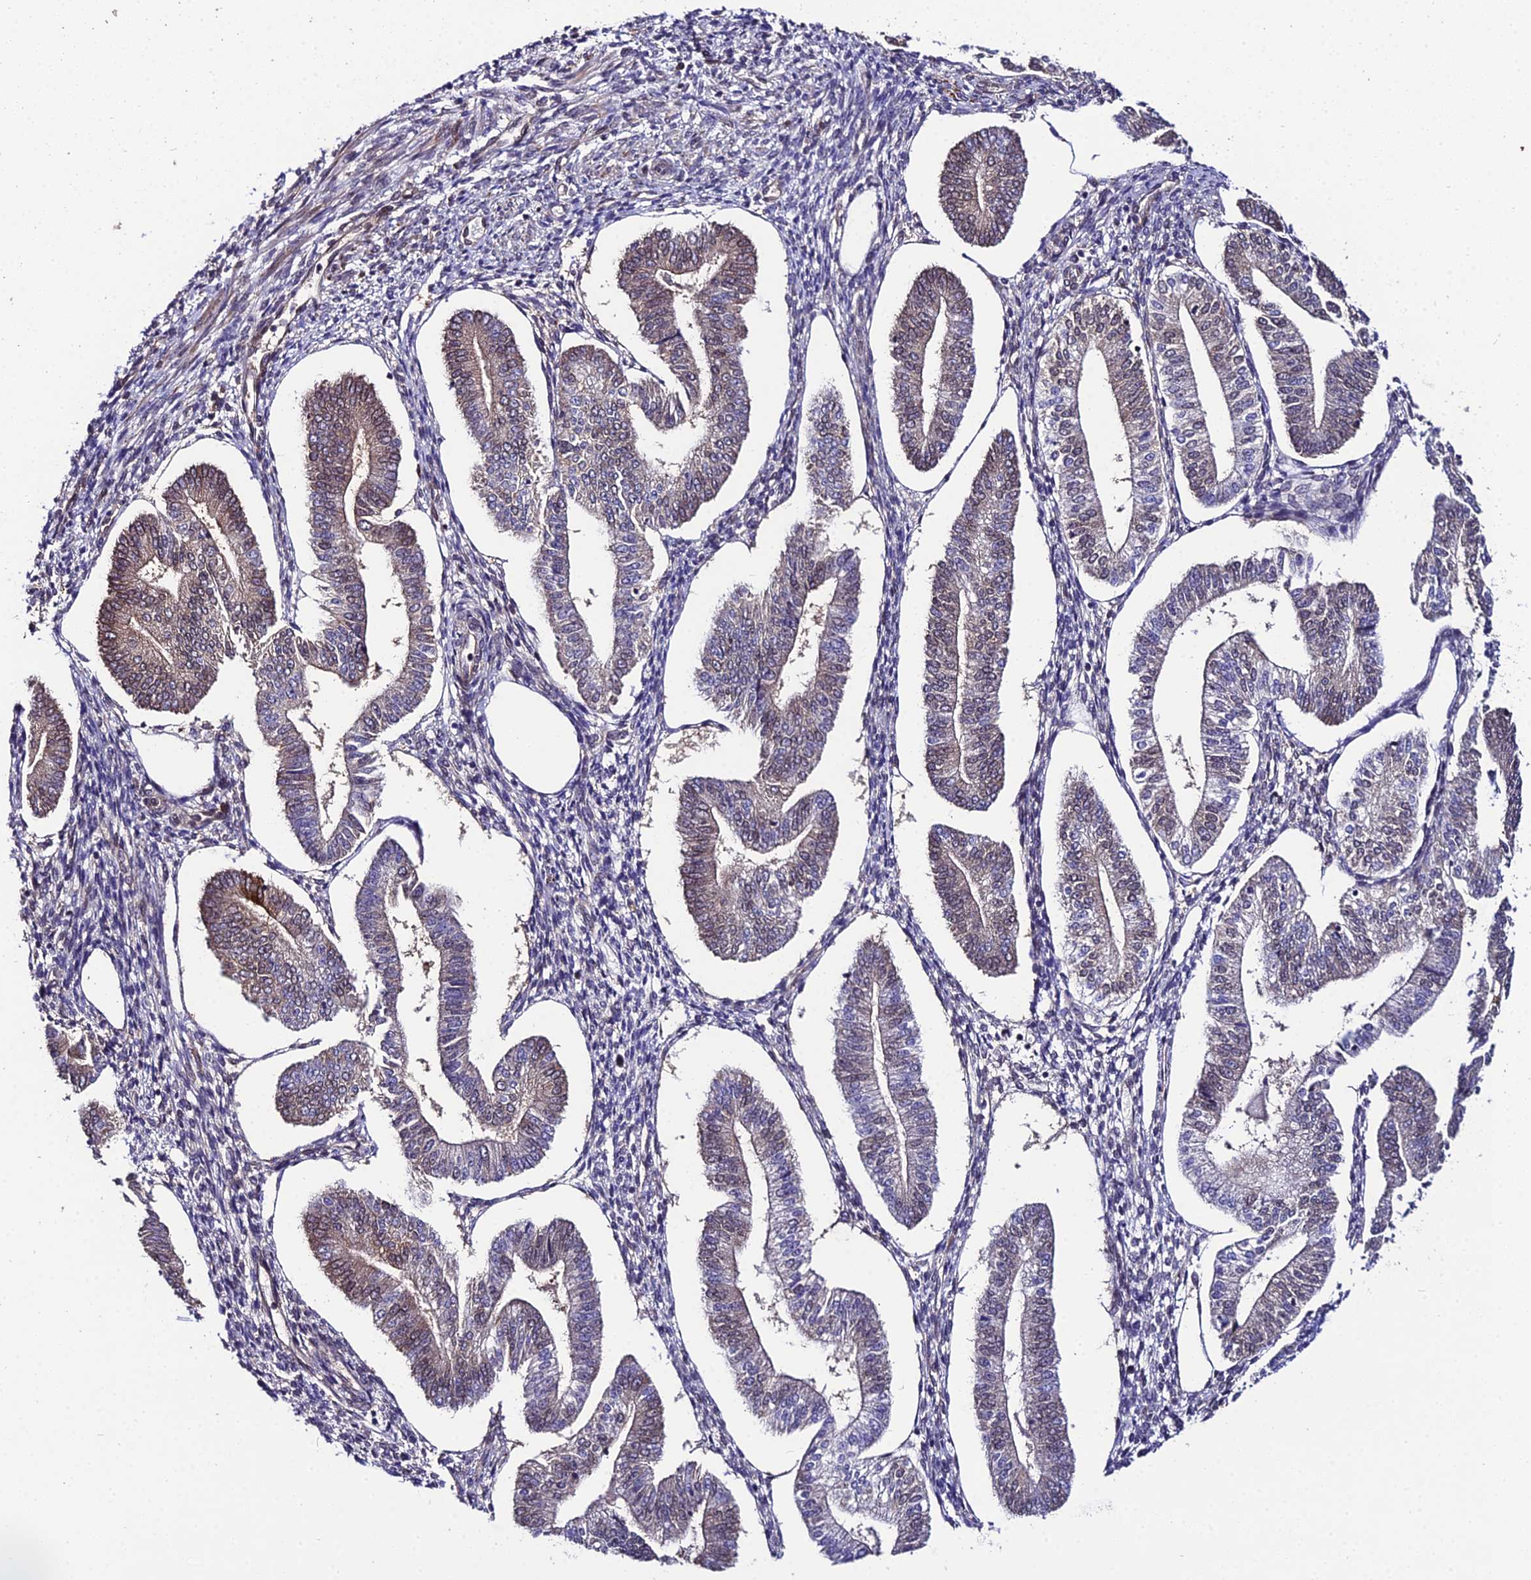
{"staining": {"intensity": "negative", "quantity": "none", "location": "none"}, "tissue": "endometrium", "cell_type": "Cells in endometrial stroma", "image_type": "normal", "snomed": [{"axis": "morphology", "description": "Normal tissue, NOS"}, {"axis": "topography", "description": "Endometrium"}], "caption": "Cells in endometrial stroma are negative for brown protein staining in benign endometrium. (DAB (3,3'-diaminobenzidine) immunohistochemistry with hematoxylin counter stain).", "gene": "DDX19A", "patient": {"sex": "female", "age": 34}}